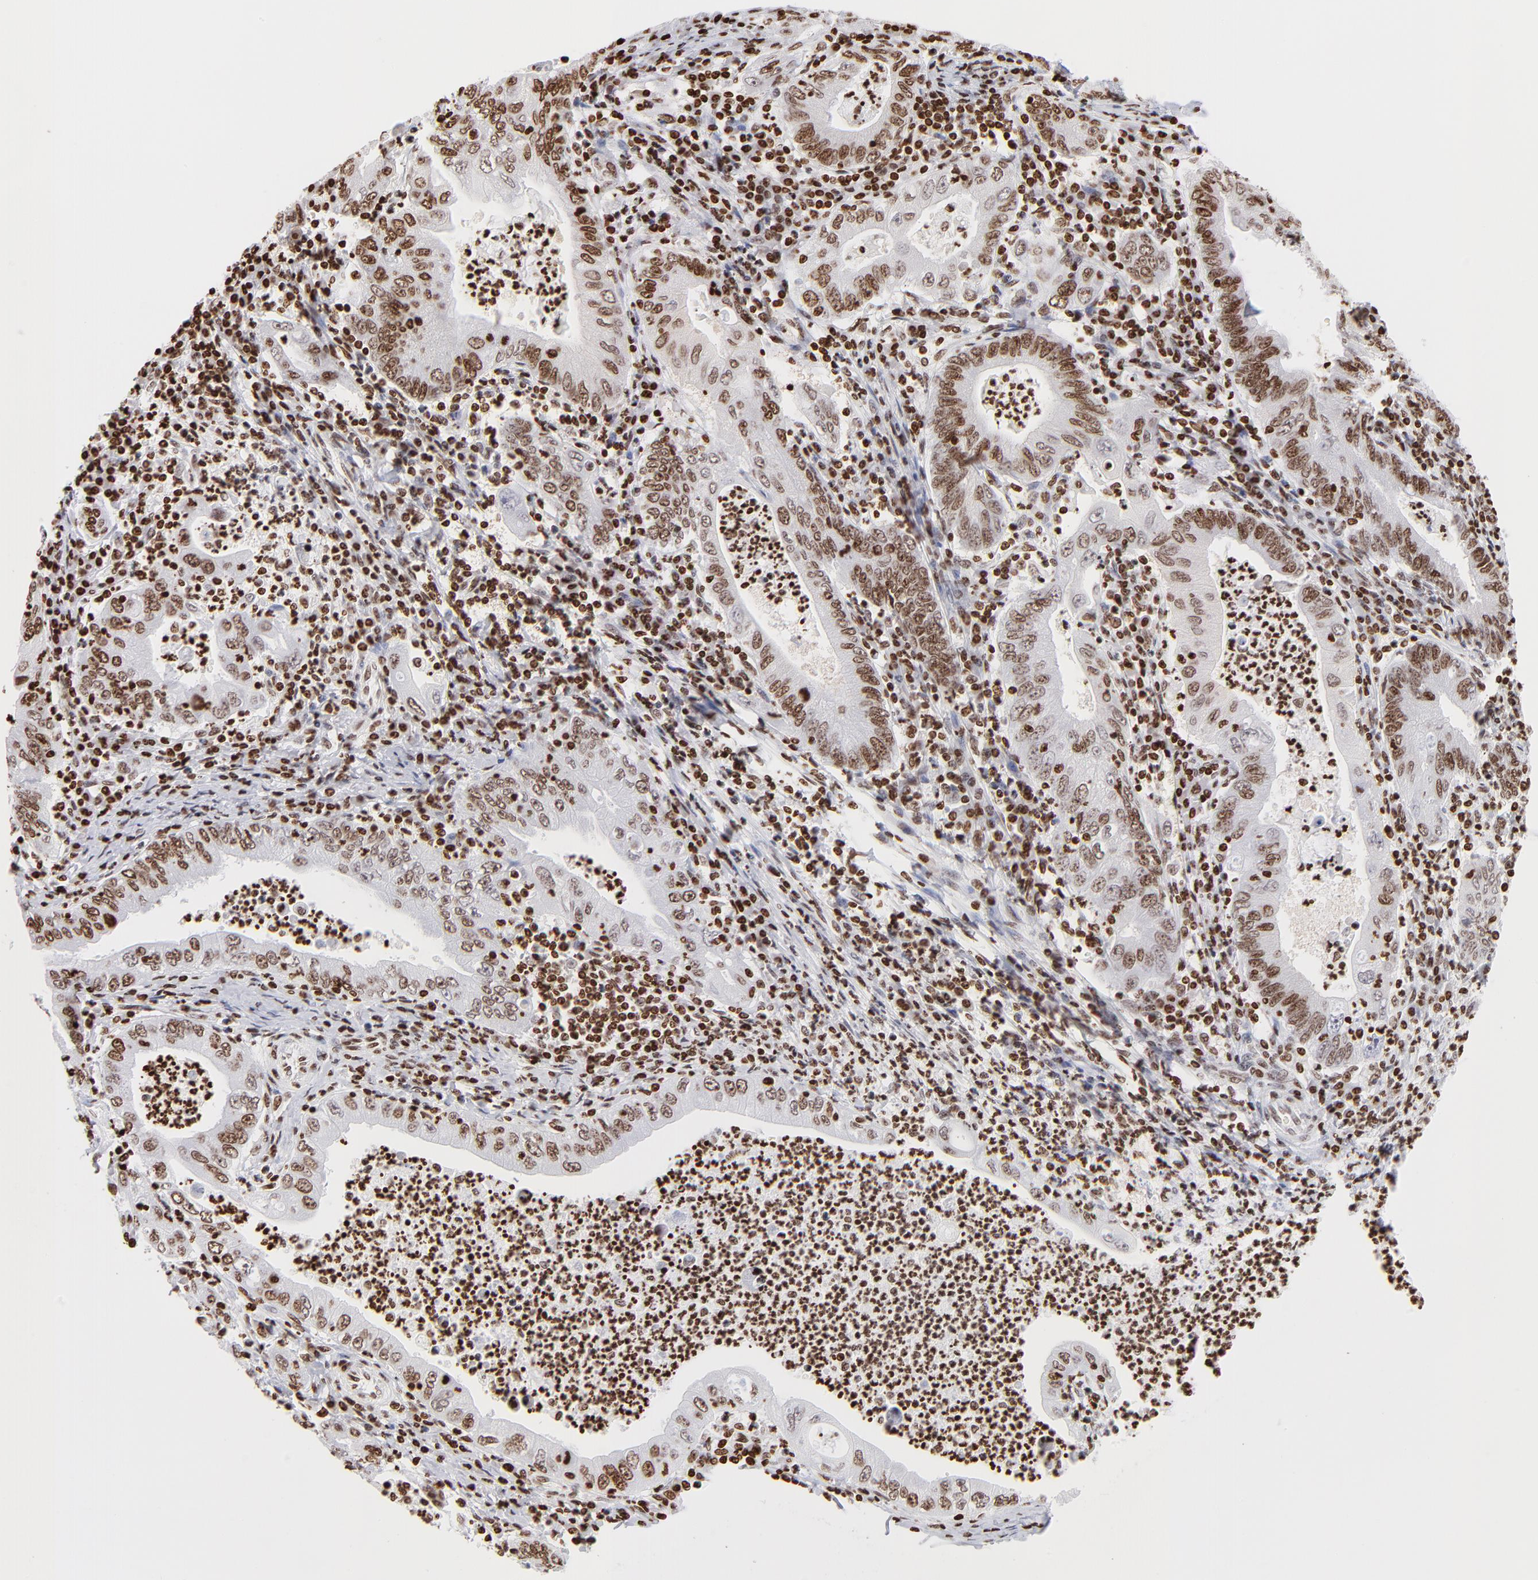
{"staining": {"intensity": "moderate", "quantity": ">75%", "location": "nuclear"}, "tissue": "stomach cancer", "cell_type": "Tumor cells", "image_type": "cancer", "snomed": [{"axis": "morphology", "description": "Normal tissue, NOS"}, {"axis": "morphology", "description": "Adenocarcinoma, NOS"}, {"axis": "topography", "description": "Esophagus"}, {"axis": "topography", "description": "Stomach, upper"}, {"axis": "topography", "description": "Peripheral nerve tissue"}], "caption": "Stomach adenocarcinoma stained for a protein (brown) displays moderate nuclear positive positivity in about >75% of tumor cells.", "gene": "RTL4", "patient": {"sex": "male", "age": 62}}